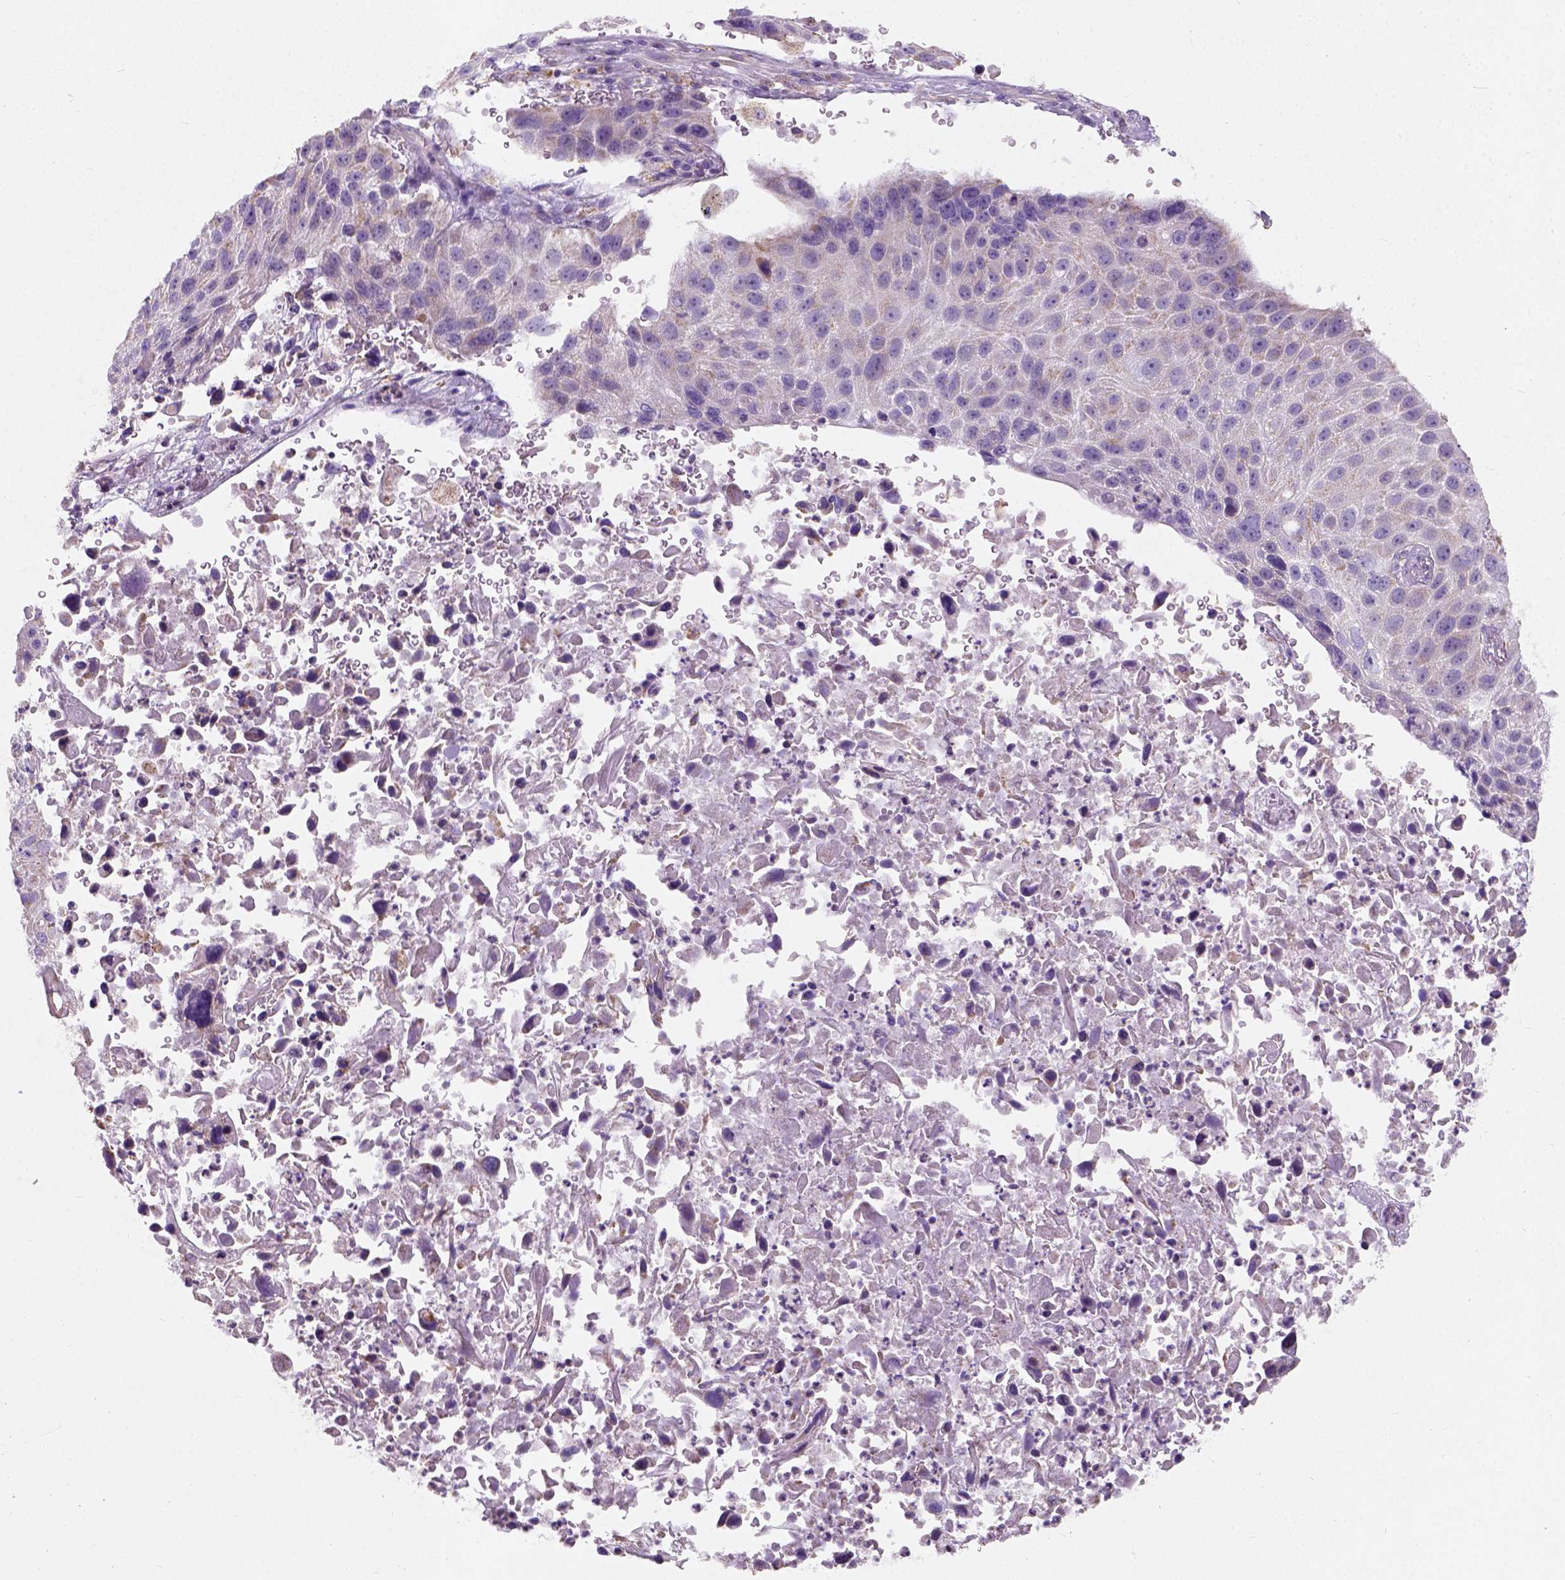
{"staining": {"intensity": "negative", "quantity": "none", "location": "none"}, "tissue": "lung cancer", "cell_type": "Tumor cells", "image_type": "cancer", "snomed": [{"axis": "morphology", "description": "Normal morphology"}, {"axis": "morphology", "description": "Squamous cell carcinoma, NOS"}, {"axis": "topography", "description": "Lymph node"}, {"axis": "topography", "description": "Lung"}], "caption": "Immunohistochemistry (IHC) image of neoplastic tissue: human lung cancer stained with DAB (3,3'-diaminobenzidine) reveals no significant protein positivity in tumor cells.", "gene": "CHODL", "patient": {"sex": "male", "age": 67}}